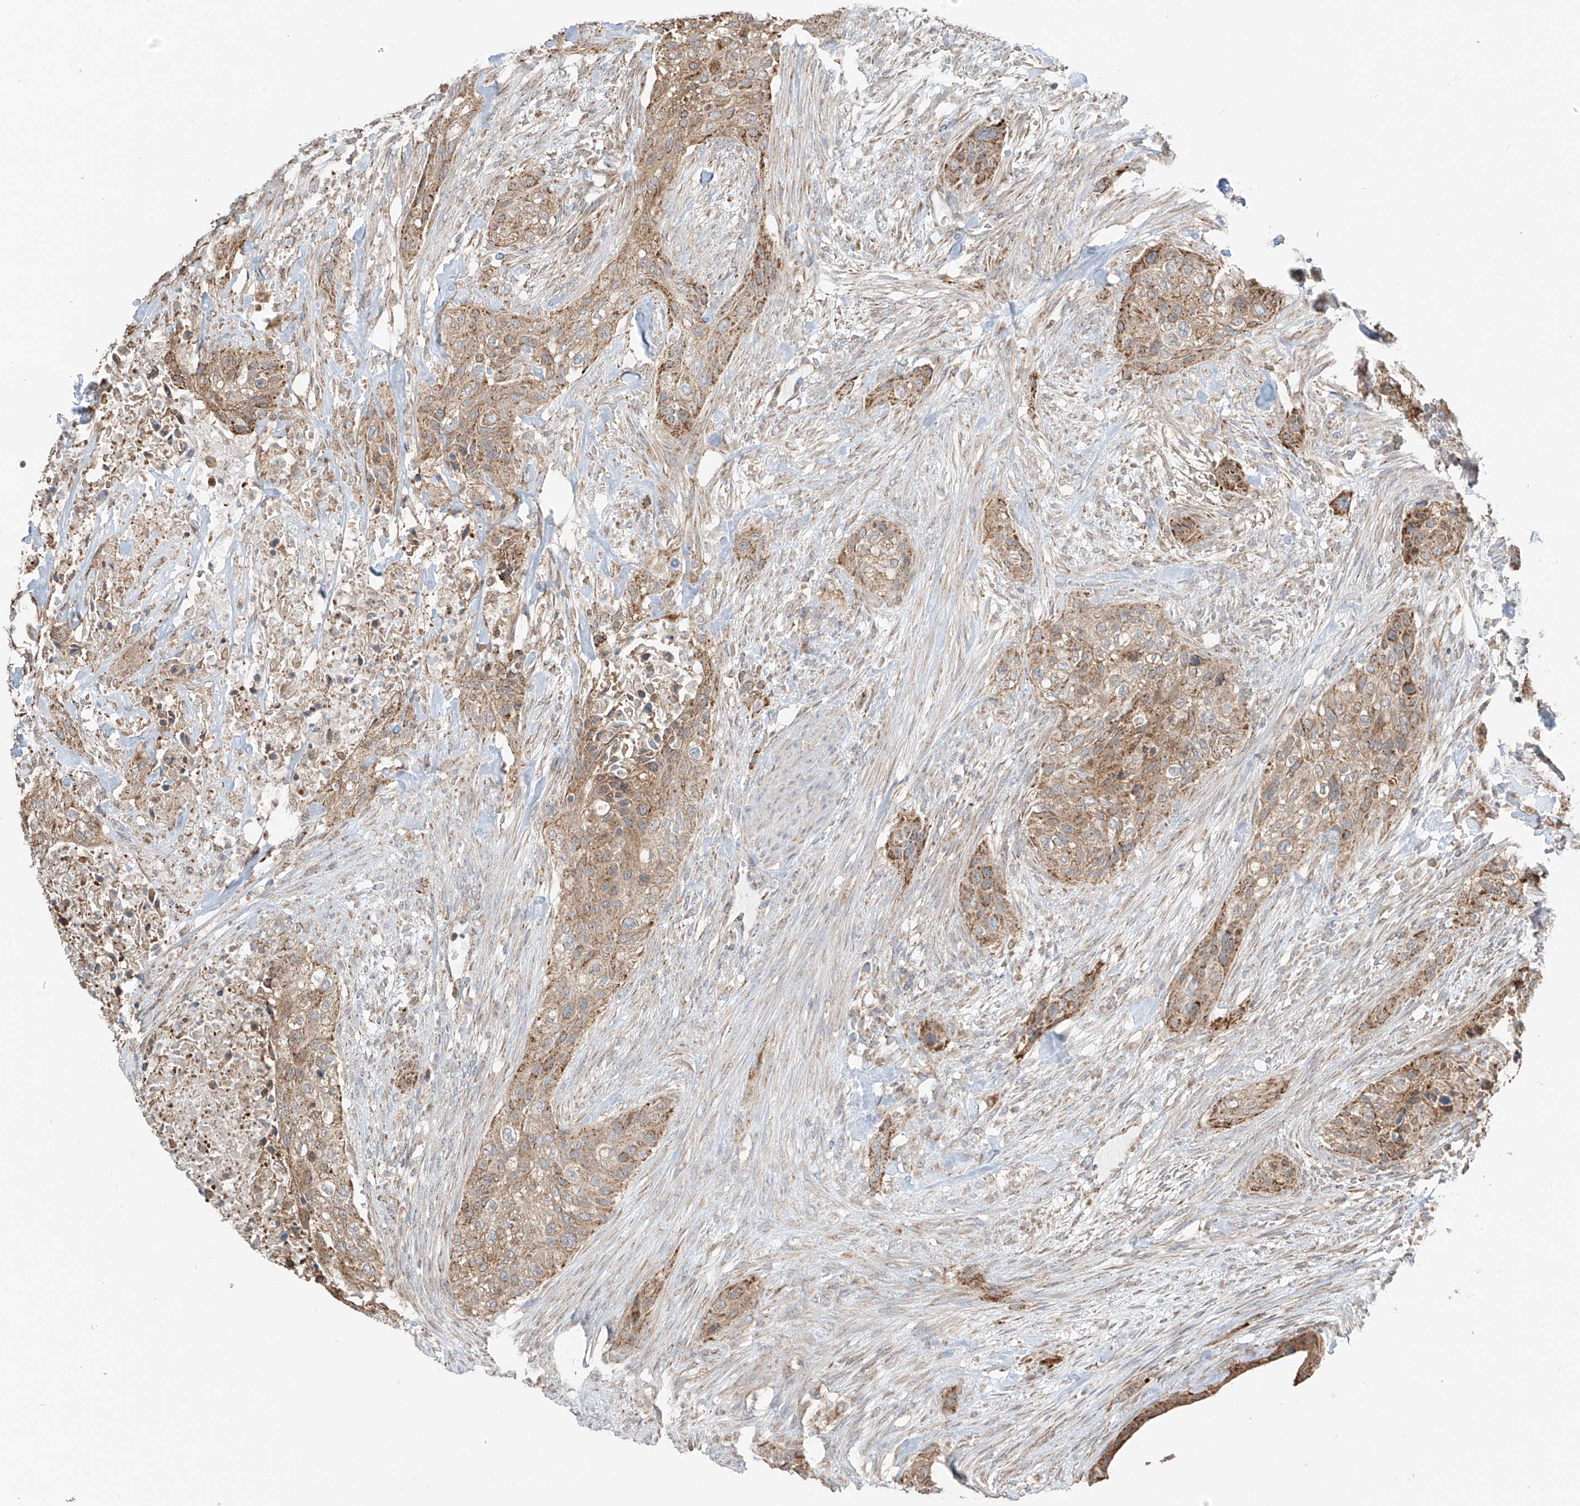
{"staining": {"intensity": "moderate", "quantity": ">75%", "location": "cytoplasmic/membranous"}, "tissue": "urothelial cancer", "cell_type": "Tumor cells", "image_type": "cancer", "snomed": [{"axis": "morphology", "description": "Urothelial carcinoma, High grade"}, {"axis": "topography", "description": "Urinary bladder"}], "caption": "Urothelial cancer stained for a protein exhibits moderate cytoplasmic/membranous positivity in tumor cells.", "gene": "ETHE1", "patient": {"sex": "male", "age": 35}}